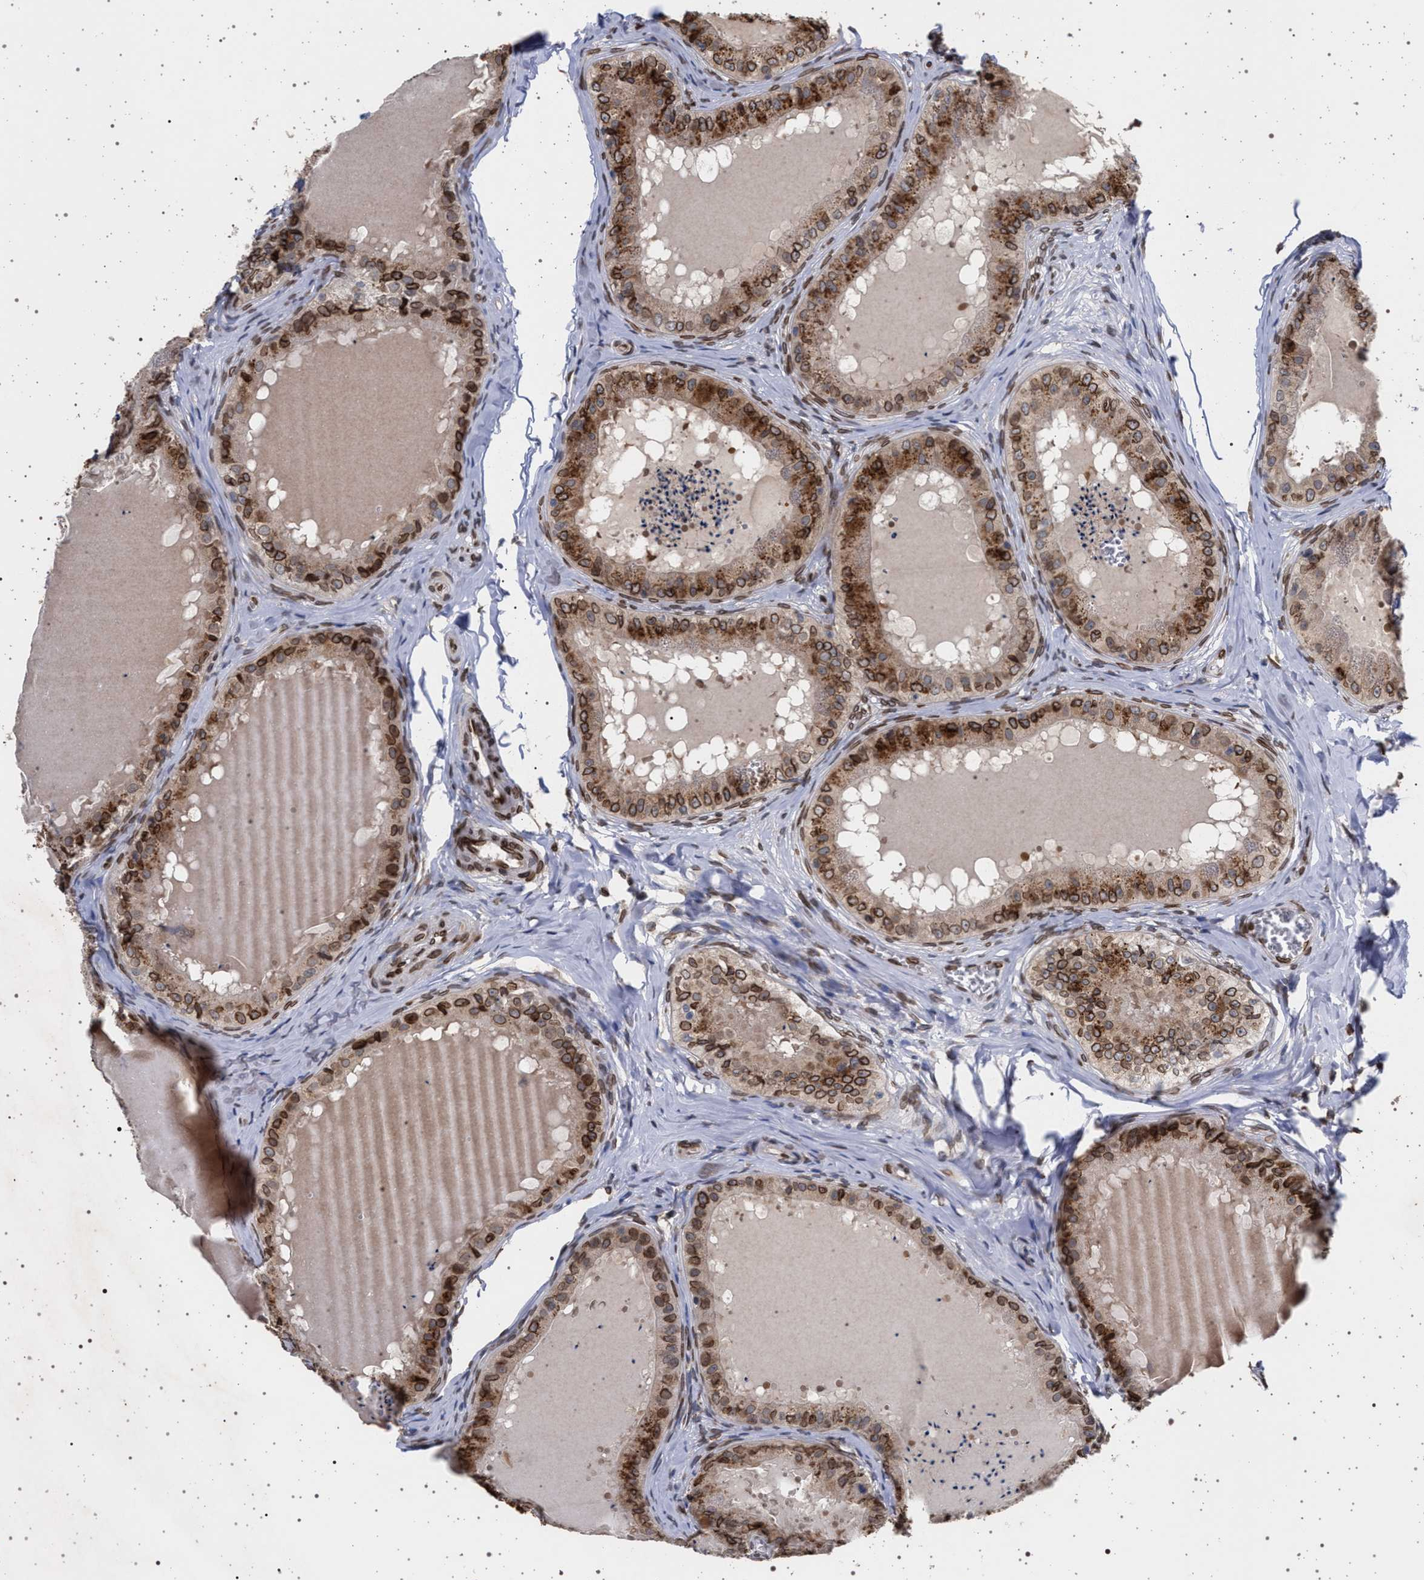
{"staining": {"intensity": "moderate", "quantity": ">75%", "location": "cytoplasmic/membranous,nuclear"}, "tissue": "epididymis", "cell_type": "Glandular cells", "image_type": "normal", "snomed": [{"axis": "morphology", "description": "Normal tissue, NOS"}, {"axis": "topography", "description": "Epididymis"}], "caption": "High-power microscopy captured an IHC image of normal epididymis, revealing moderate cytoplasmic/membranous,nuclear staining in approximately >75% of glandular cells.", "gene": "ING2", "patient": {"sex": "male", "age": 31}}